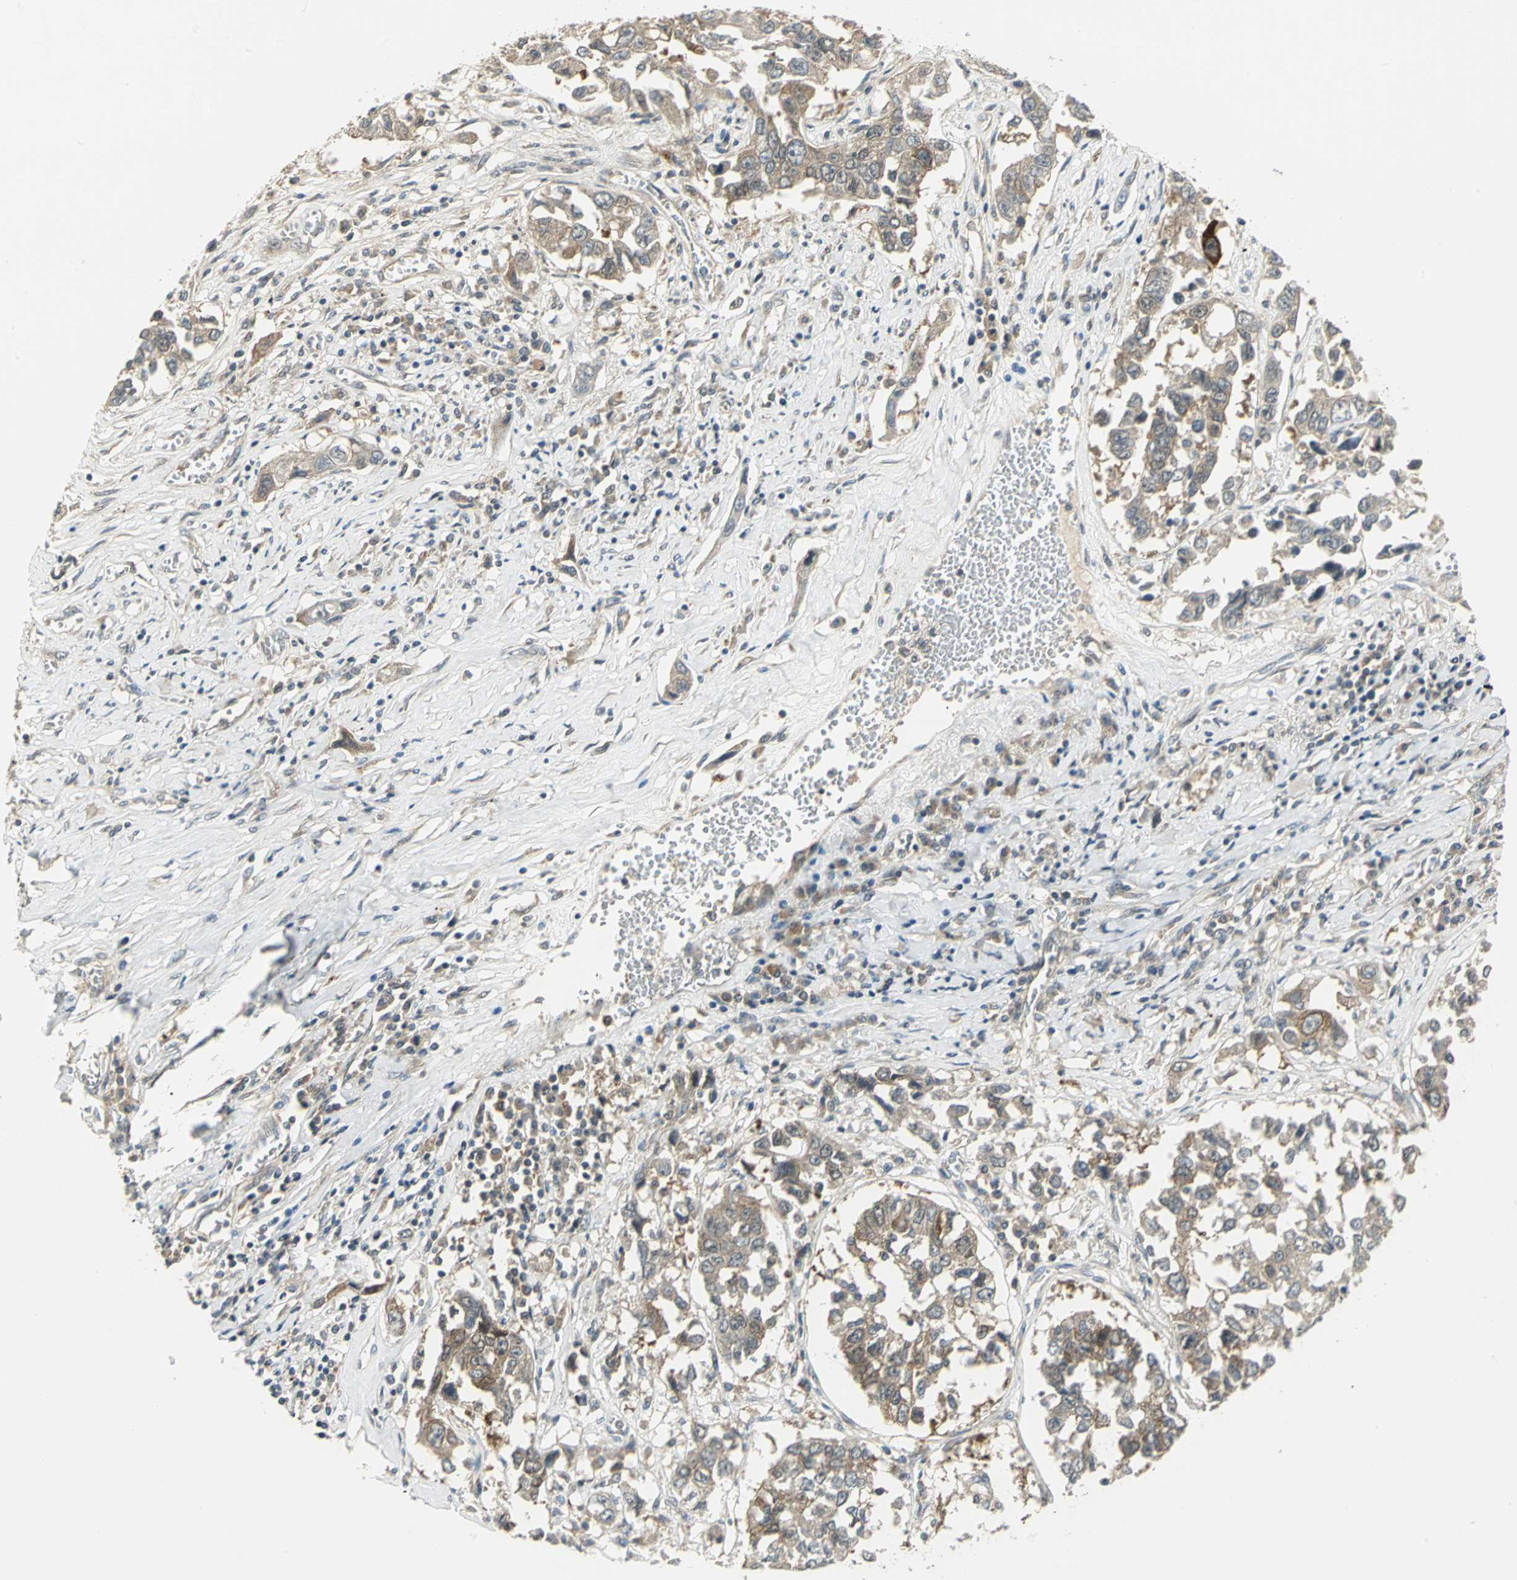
{"staining": {"intensity": "weak", "quantity": ">75%", "location": "cytoplasmic/membranous"}, "tissue": "lung cancer", "cell_type": "Tumor cells", "image_type": "cancer", "snomed": [{"axis": "morphology", "description": "Squamous cell carcinoma, NOS"}, {"axis": "topography", "description": "Lung"}], "caption": "Squamous cell carcinoma (lung) was stained to show a protein in brown. There is low levels of weak cytoplasmic/membranous positivity in about >75% of tumor cells. (brown staining indicates protein expression, while blue staining denotes nuclei).", "gene": "MAPK8IP3", "patient": {"sex": "male", "age": 71}}